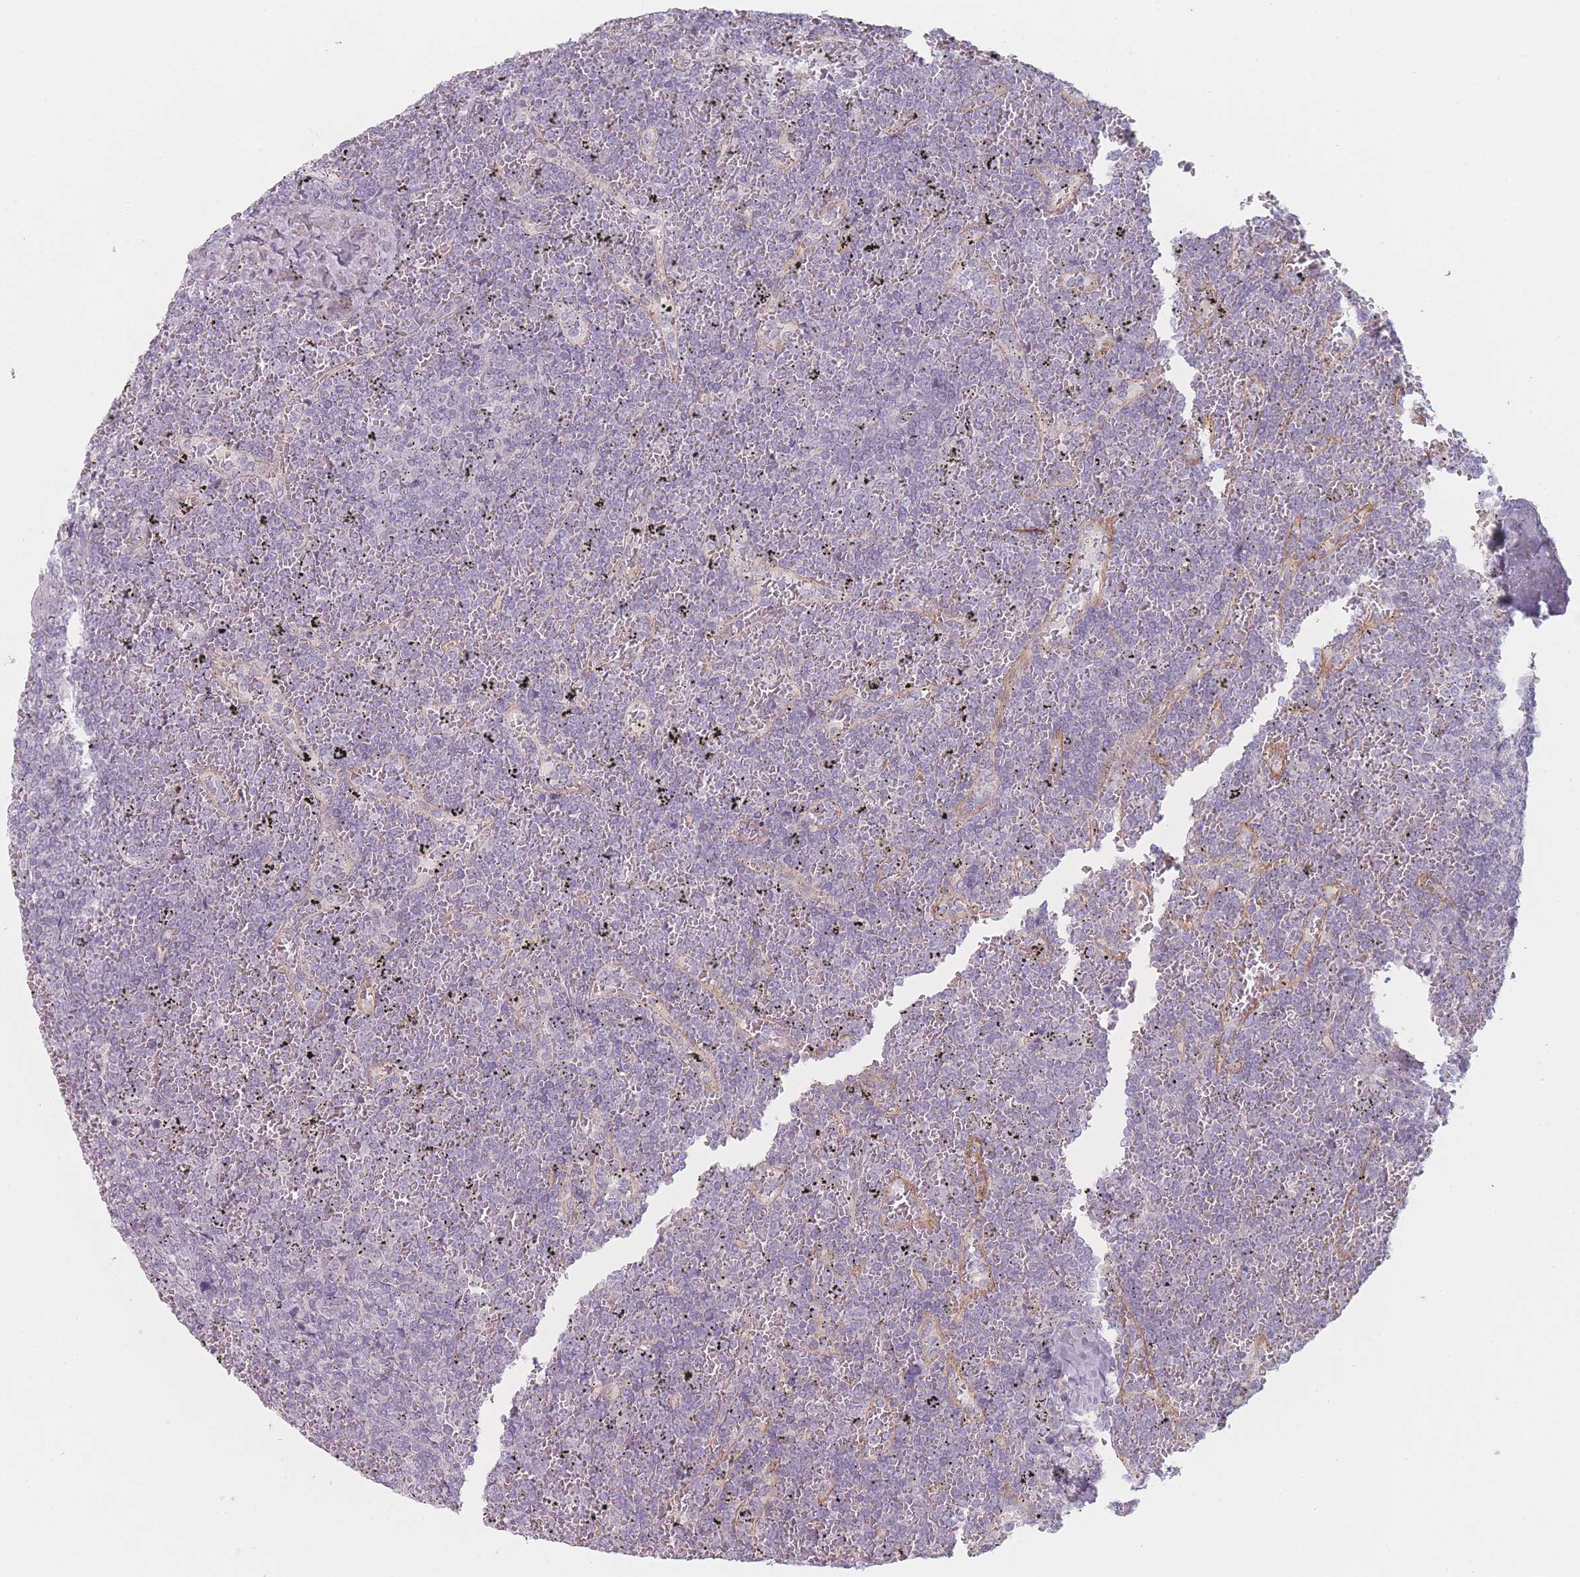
{"staining": {"intensity": "negative", "quantity": "none", "location": "none"}, "tissue": "lymphoma", "cell_type": "Tumor cells", "image_type": "cancer", "snomed": [{"axis": "morphology", "description": "Malignant lymphoma, non-Hodgkin's type, Low grade"}, {"axis": "topography", "description": "Spleen"}], "caption": "Tumor cells are negative for brown protein staining in low-grade malignant lymphoma, non-Hodgkin's type.", "gene": "RNF4", "patient": {"sex": "female", "age": 19}}